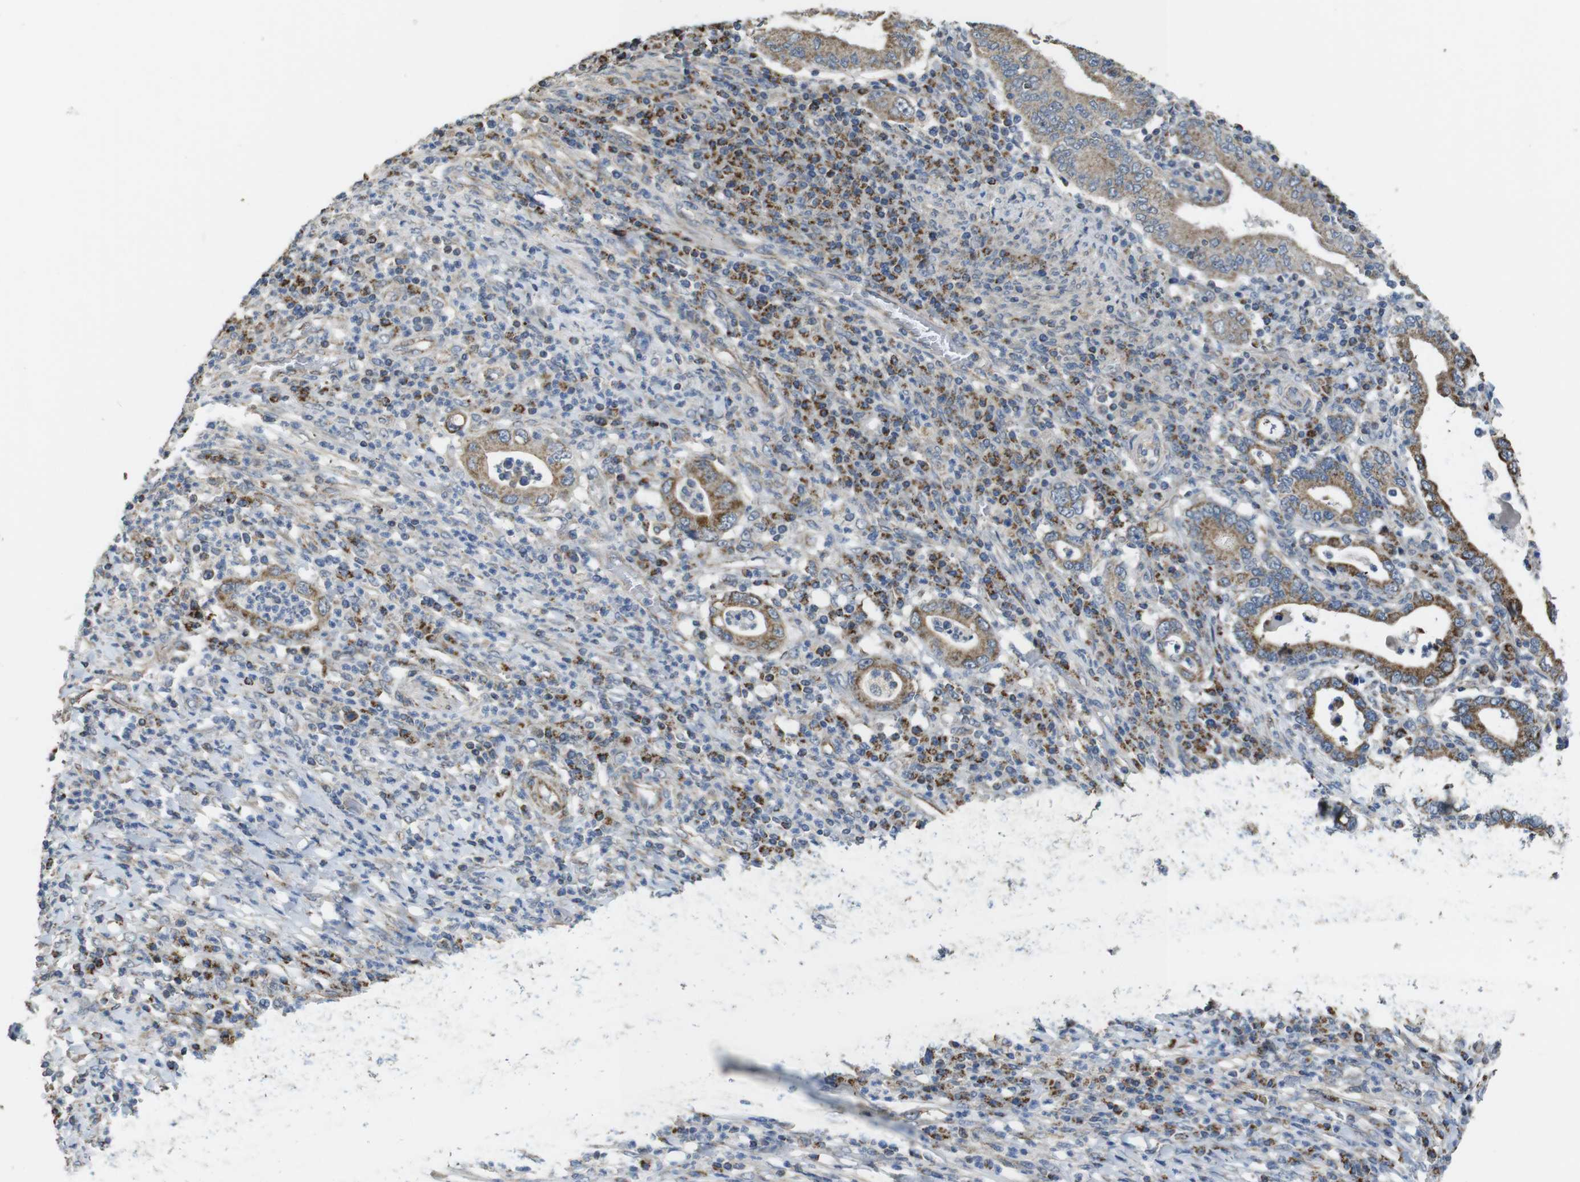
{"staining": {"intensity": "strong", "quantity": ">75%", "location": "cytoplasmic/membranous"}, "tissue": "stomach cancer", "cell_type": "Tumor cells", "image_type": "cancer", "snomed": [{"axis": "morphology", "description": "Normal tissue, NOS"}, {"axis": "morphology", "description": "Adenocarcinoma, NOS"}, {"axis": "topography", "description": "Esophagus"}, {"axis": "topography", "description": "Stomach, upper"}, {"axis": "topography", "description": "Peripheral nerve tissue"}], "caption": "The immunohistochemical stain labels strong cytoplasmic/membranous expression in tumor cells of stomach cancer (adenocarcinoma) tissue. The staining was performed using DAB, with brown indicating positive protein expression. Nuclei are stained blue with hematoxylin.", "gene": "CALHM2", "patient": {"sex": "male", "age": 62}}